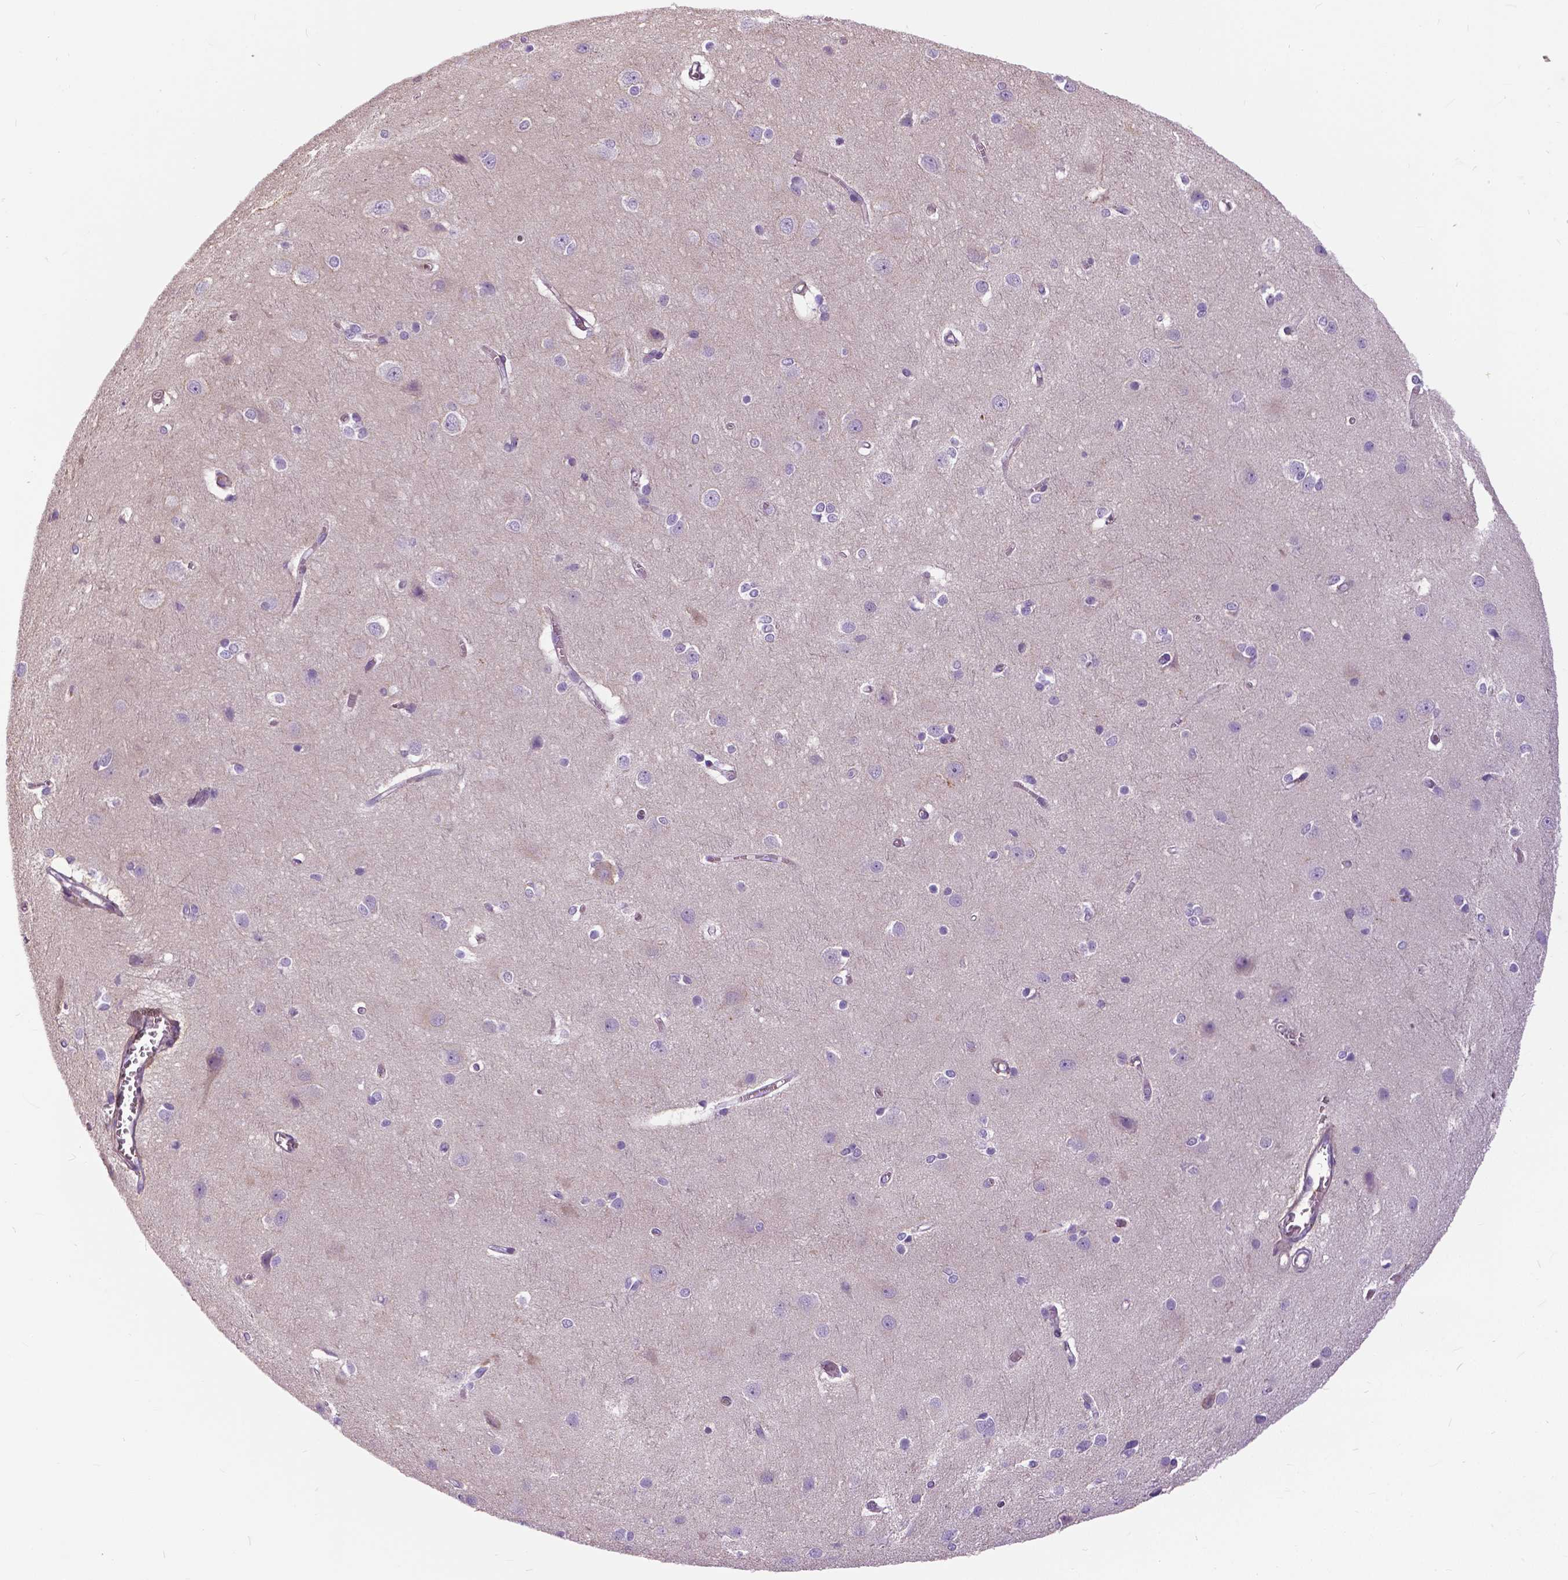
{"staining": {"intensity": "negative", "quantity": "none", "location": "none"}, "tissue": "cerebral cortex", "cell_type": "Endothelial cells", "image_type": "normal", "snomed": [{"axis": "morphology", "description": "Normal tissue, NOS"}, {"axis": "topography", "description": "Cerebral cortex"}], "caption": "The photomicrograph displays no staining of endothelial cells in benign cerebral cortex.", "gene": "ANXA13", "patient": {"sex": "male", "age": 37}}